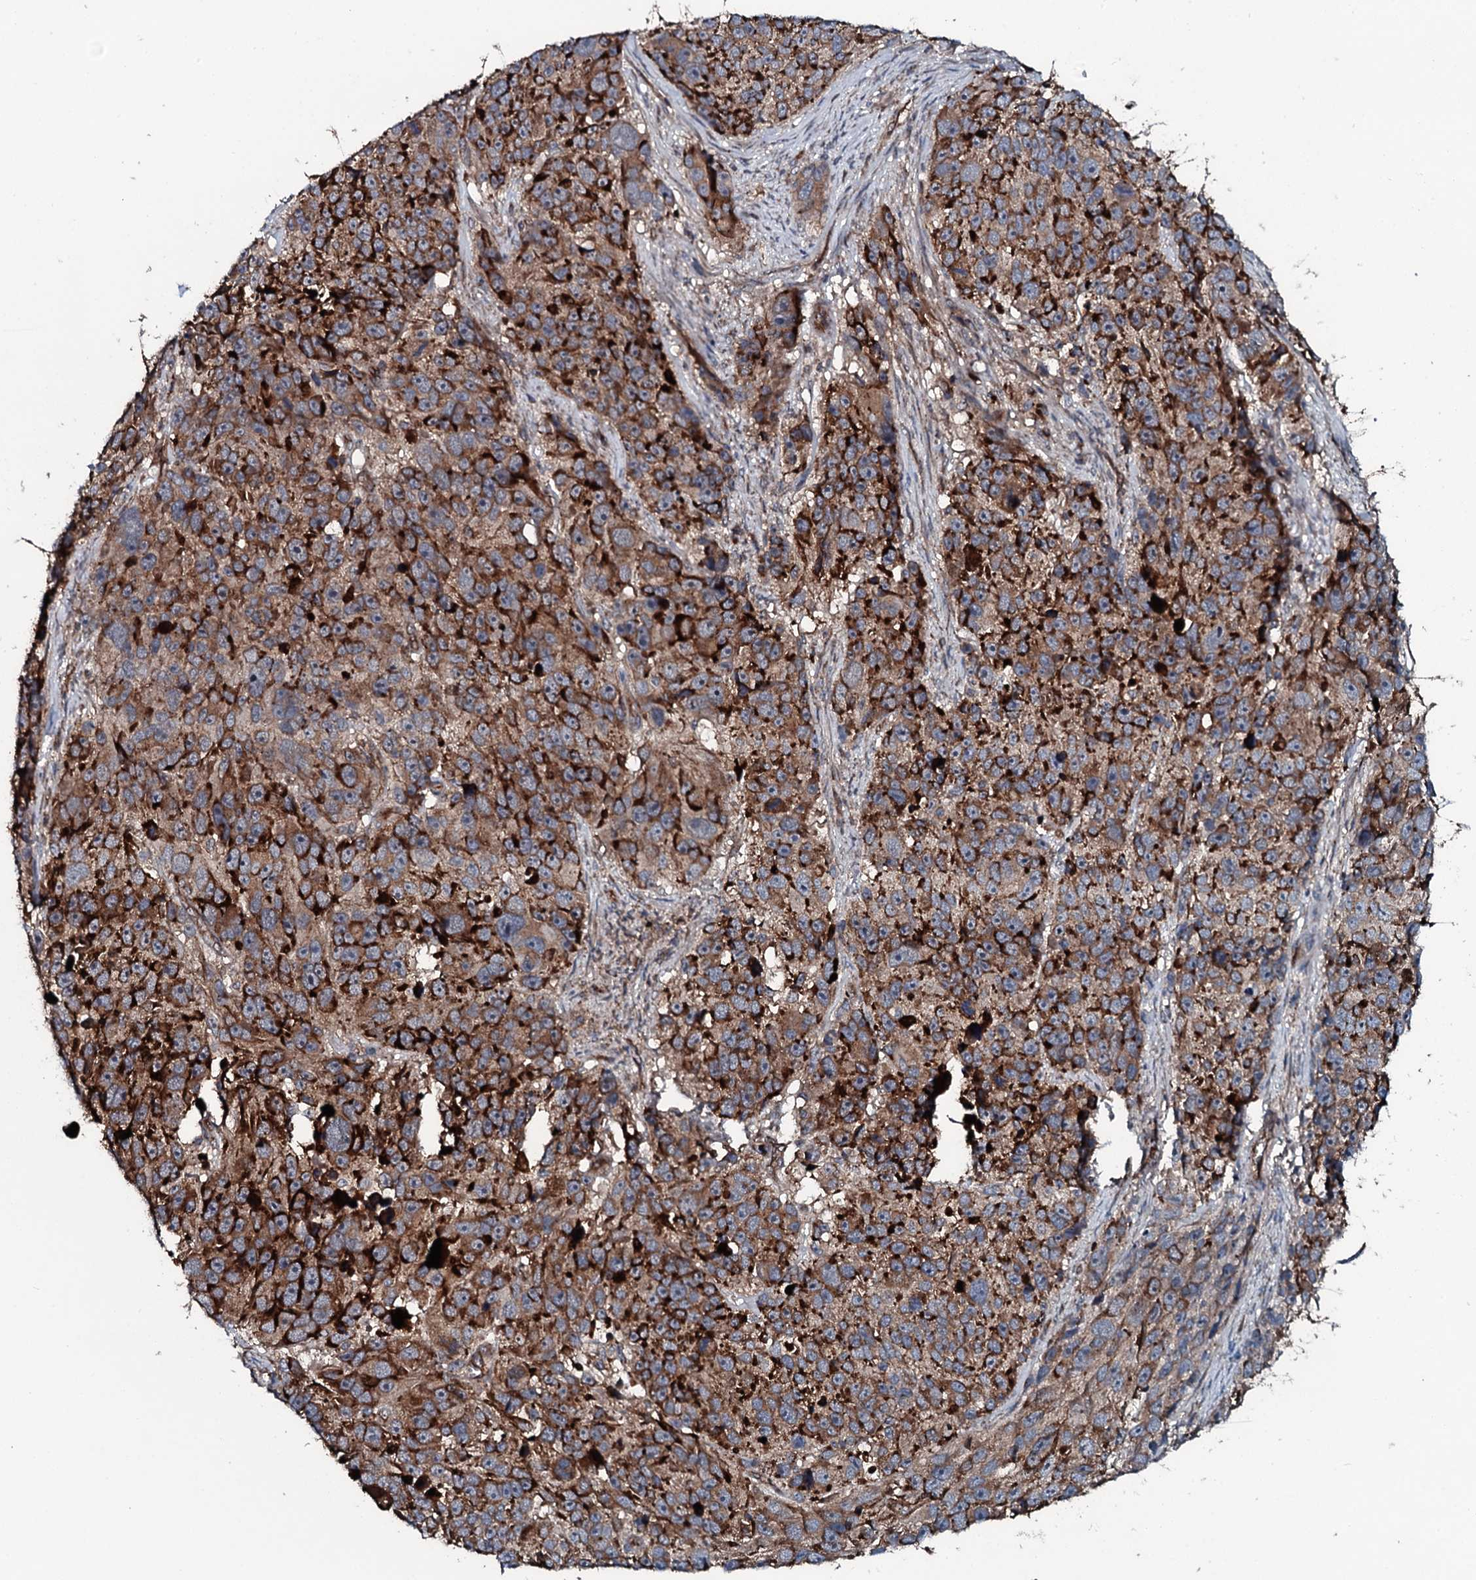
{"staining": {"intensity": "strong", "quantity": ">75%", "location": "cytoplasmic/membranous"}, "tissue": "melanoma", "cell_type": "Tumor cells", "image_type": "cancer", "snomed": [{"axis": "morphology", "description": "Malignant melanoma, NOS"}, {"axis": "topography", "description": "Skin"}], "caption": "This is a photomicrograph of immunohistochemistry staining of melanoma, which shows strong staining in the cytoplasmic/membranous of tumor cells.", "gene": "TRIM7", "patient": {"sex": "male", "age": 84}}